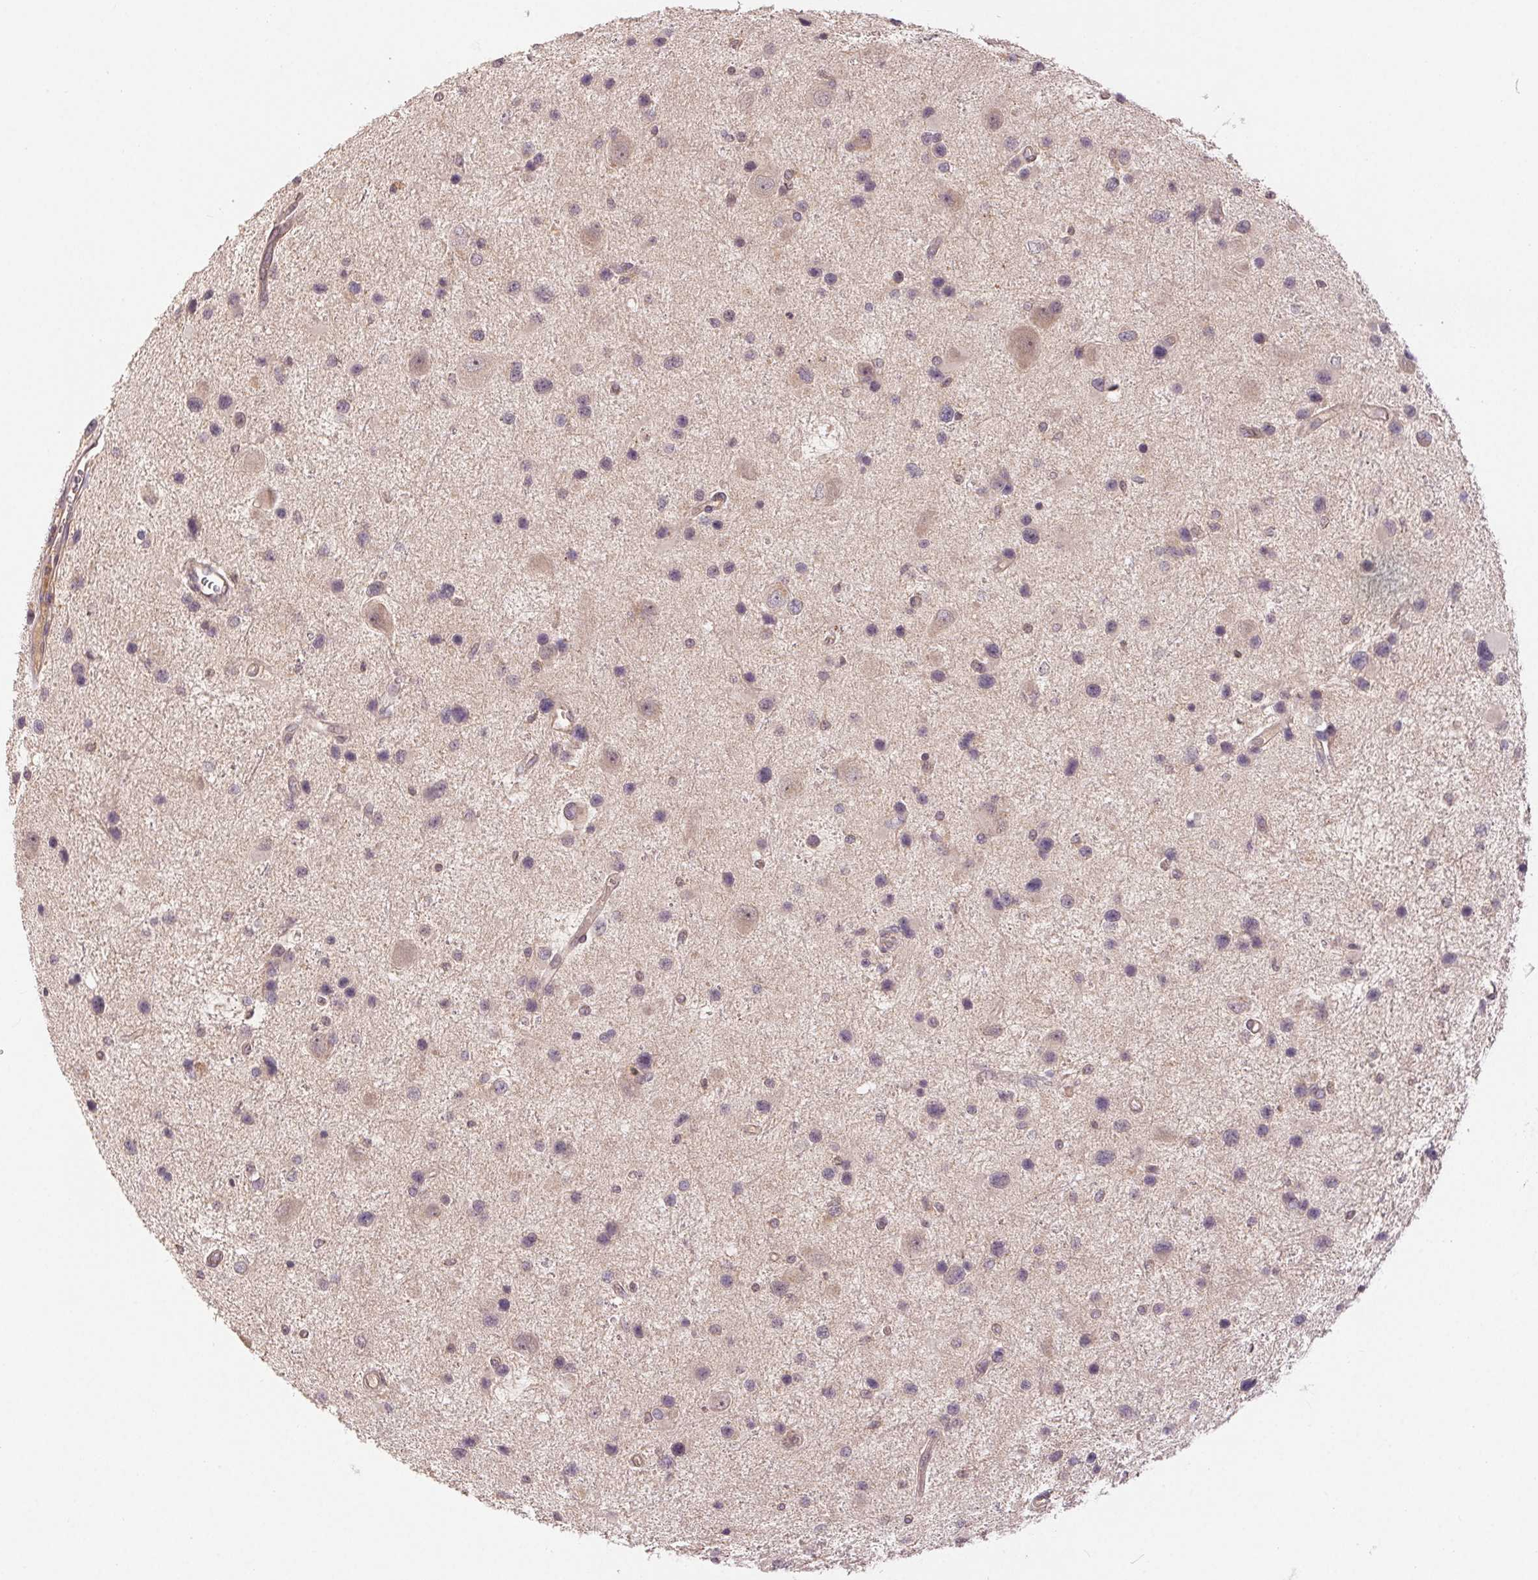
{"staining": {"intensity": "weak", "quantity": "25%-75%", "location": "cytoplasmic/membranous"}, "tissue": "glioma", "cell_type": "Tumor cells", "image_type": "cancer", "snomed": [{"axis": "morphology", "description": "Glioma, malignant, Low grade"}, {"axis": "topography", "description": "Brain"}], "caption": "This micrograph exhibits glioma stained with immunohistochemistry (IHC) to label a protein in brown. The cytoplasmic/membranous of tumor cells show weak positivity for the protein. Nuclei are counter-stained blue.", "gene": "MAPKAPK2", "patient": {"sex": "female", "age": 32}}